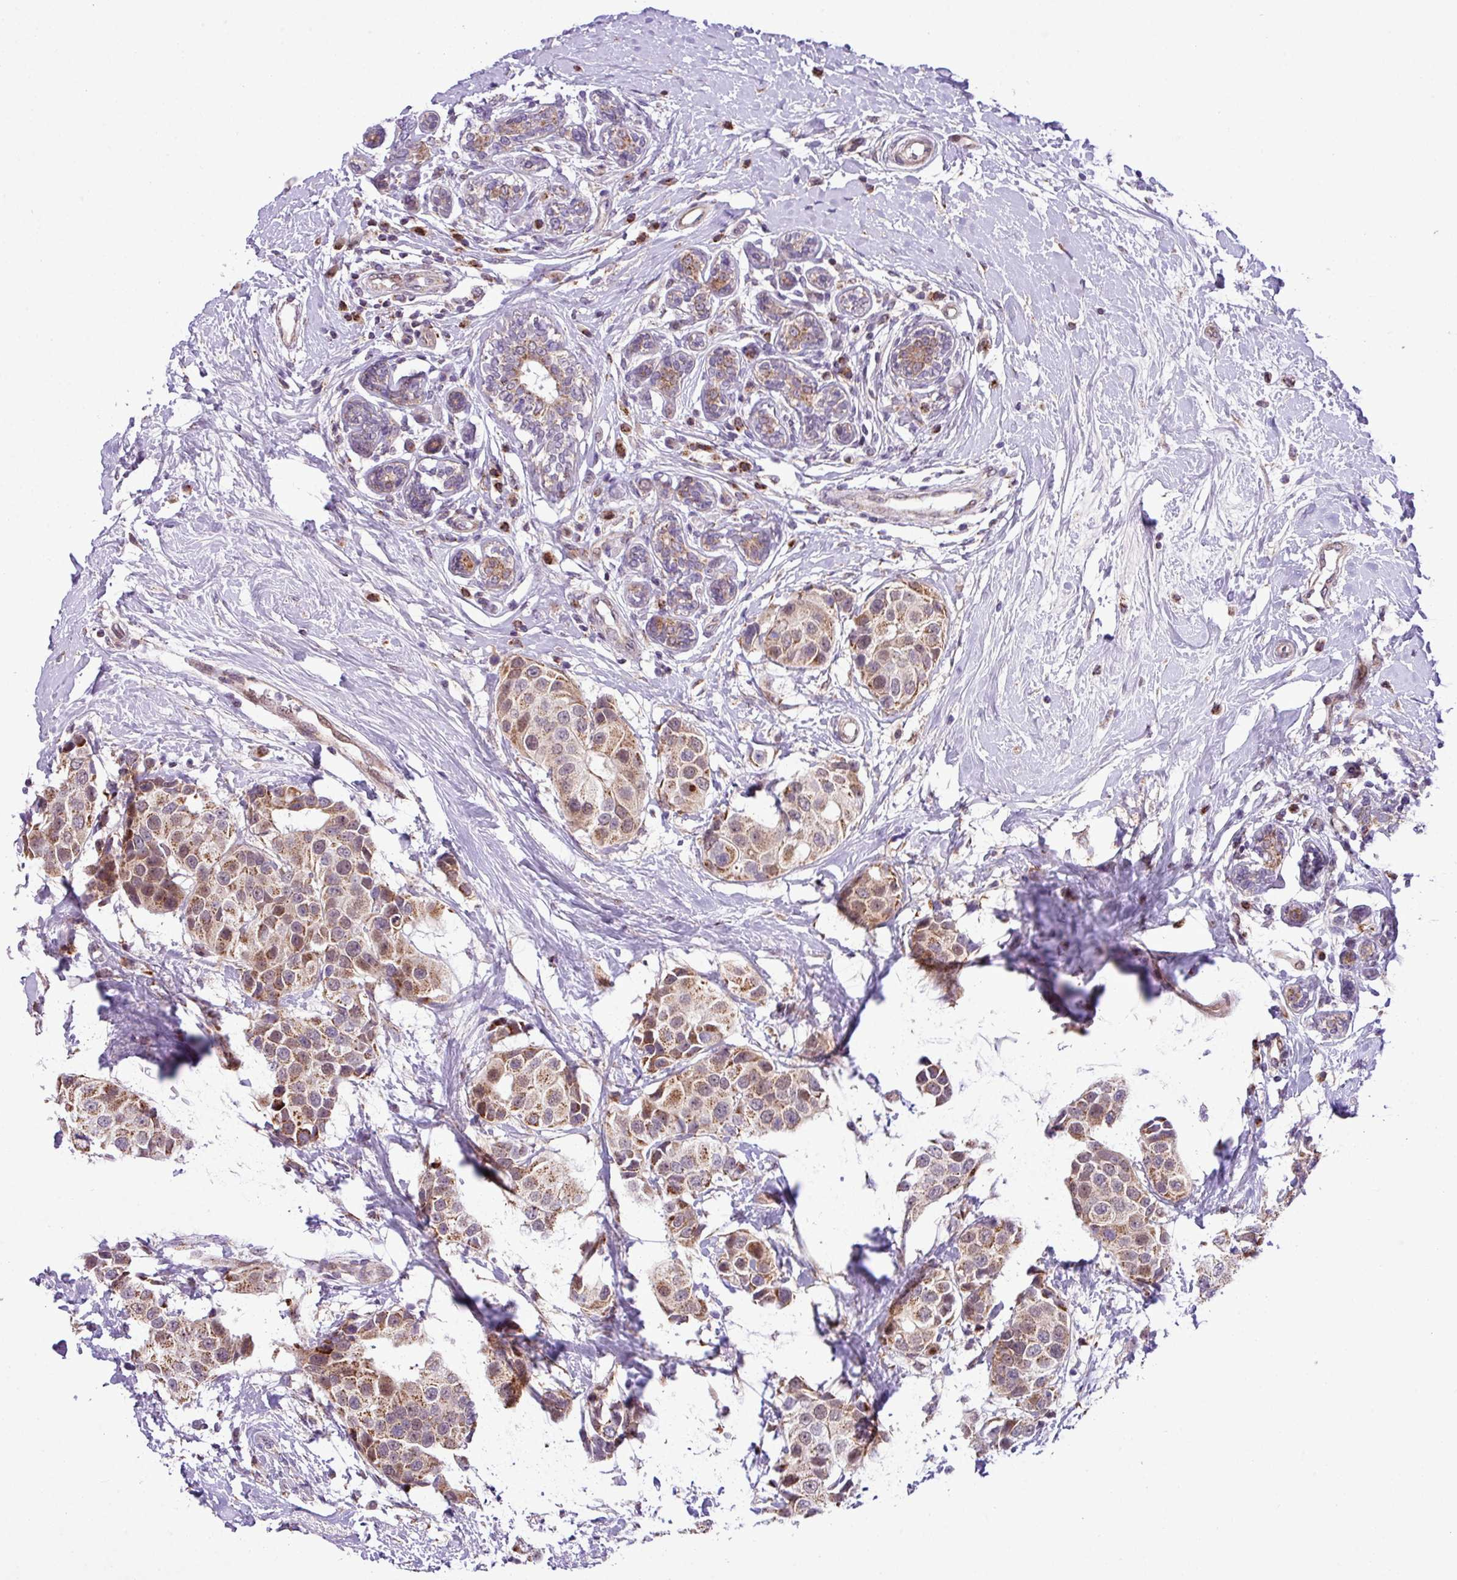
{"staining": {"intensity": "moderate", "quantity": ">75%", "location": "cytoplasmic/membranous"}, "tissue": "breast cancer", "cell_type": "Tumor cells", "image_type": "cancer", "snomed": [{"axis": "morphology", "description": "Normal tissue, NOS"}, {"axis": "morphology", "description": "Duct carcinoma"}, {"axis": "topography", "description": "Breast"}], "caption": "Tumor cells display medium levels of moderate cytoplasmic/membranous expression in about >75% of cells in human breast cancer (invasive ductal carcinoma).", "gene": "B3GNT9", "patient": {"sex": "female", "age": 39}}